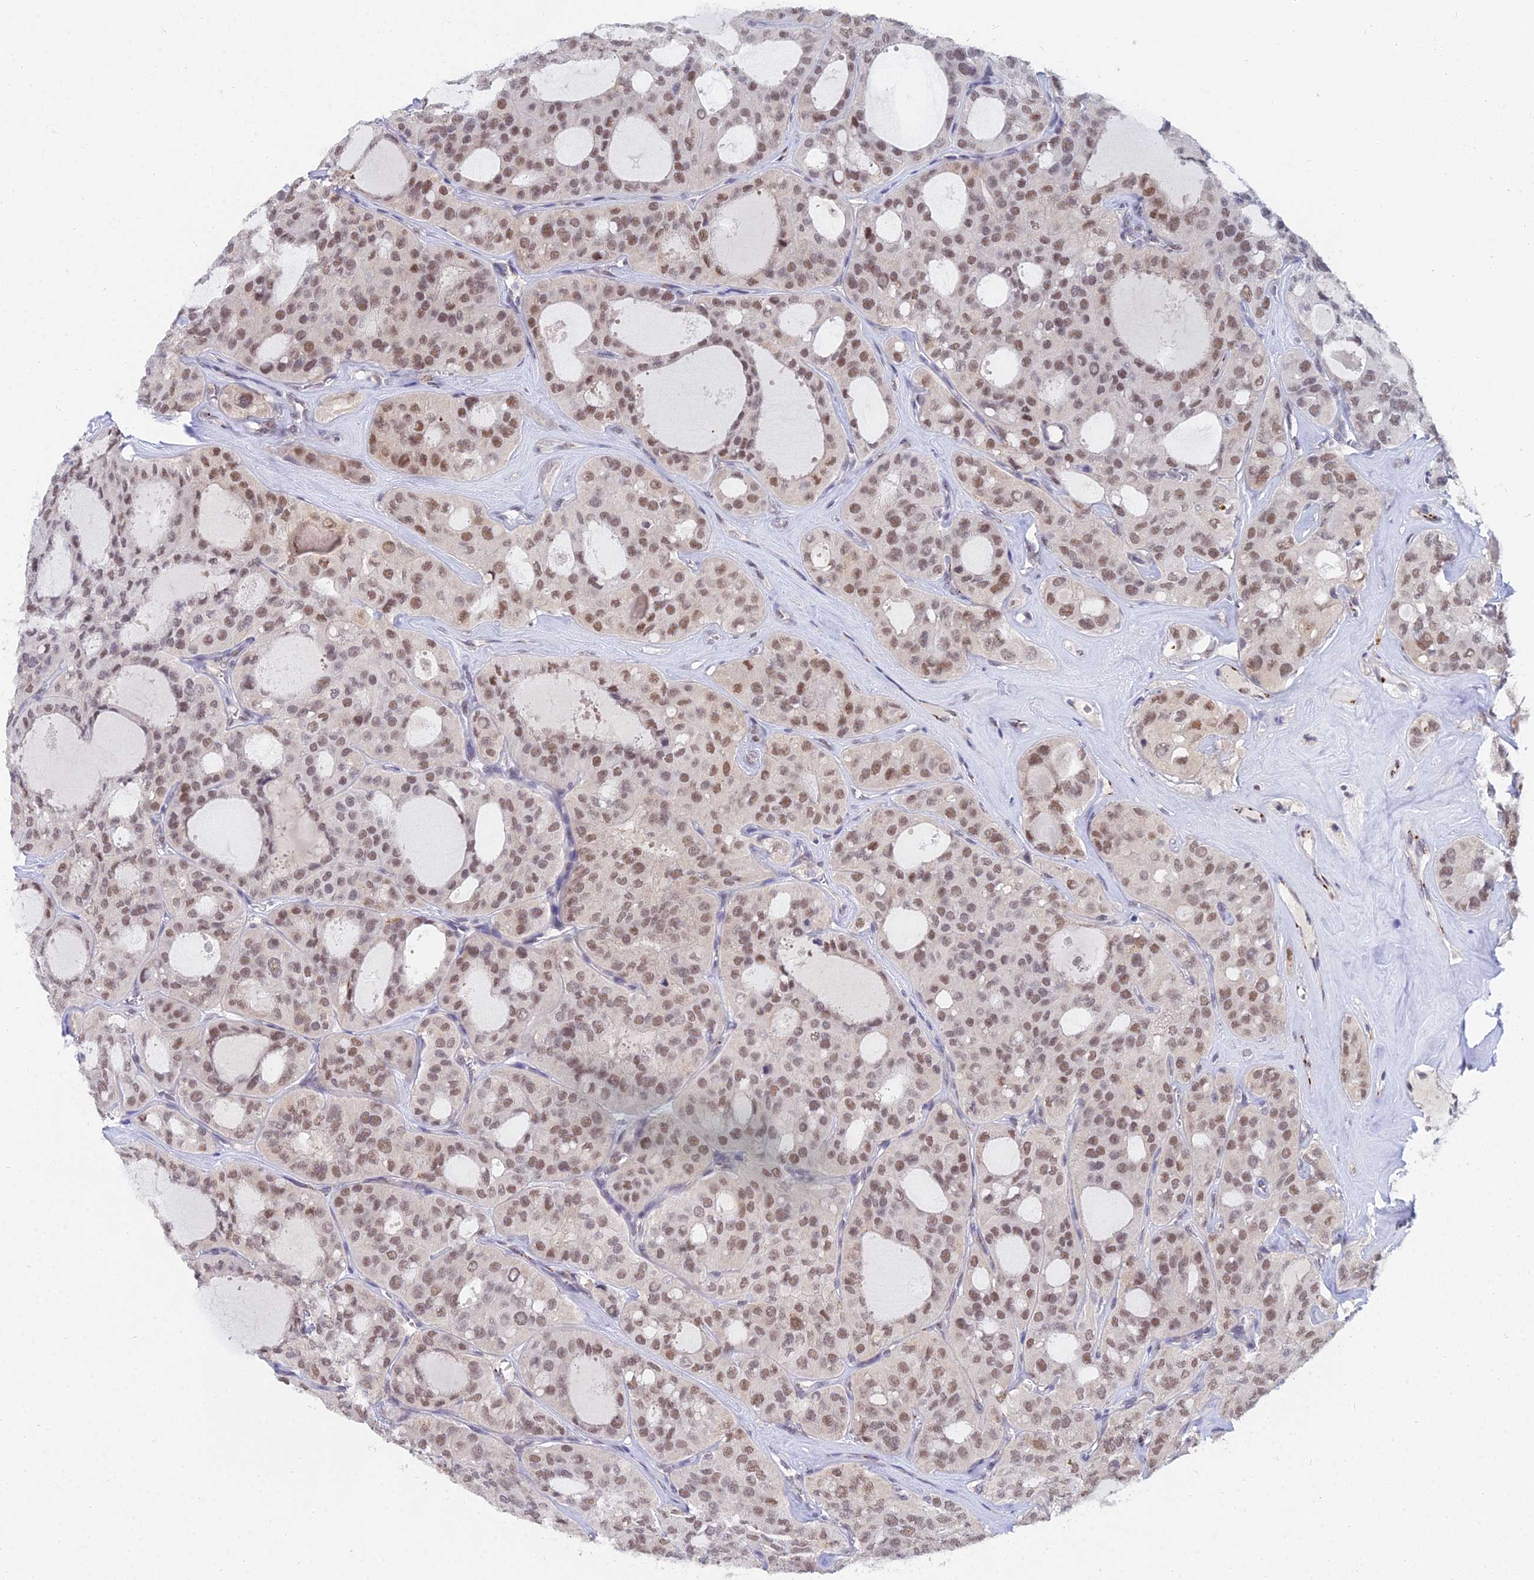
{"staining": {"intensity": "moderate", "quantity": "25%-75%", "location": "nuclear"}, "tissue": "thyroid cancer", "cell_type": "Tumor cells", "image_type": "cancer", "snomed": [{"axis": "morphology", "description": "Follicular adenoma carcinoma, NOS"}, {"axis": "topography", "description": "Thyroid gland"}], "caption": "Tumor cells exhibit medium levels of moderate nuclear staining in about 25%-75% of cells in follicular adenoma carcinoma (thyroid). The protein of interest is shown in brown color, while the nuclei are stained blue.", "gene": "THOC3", "patient": {"sex": "male", "age": 75}}